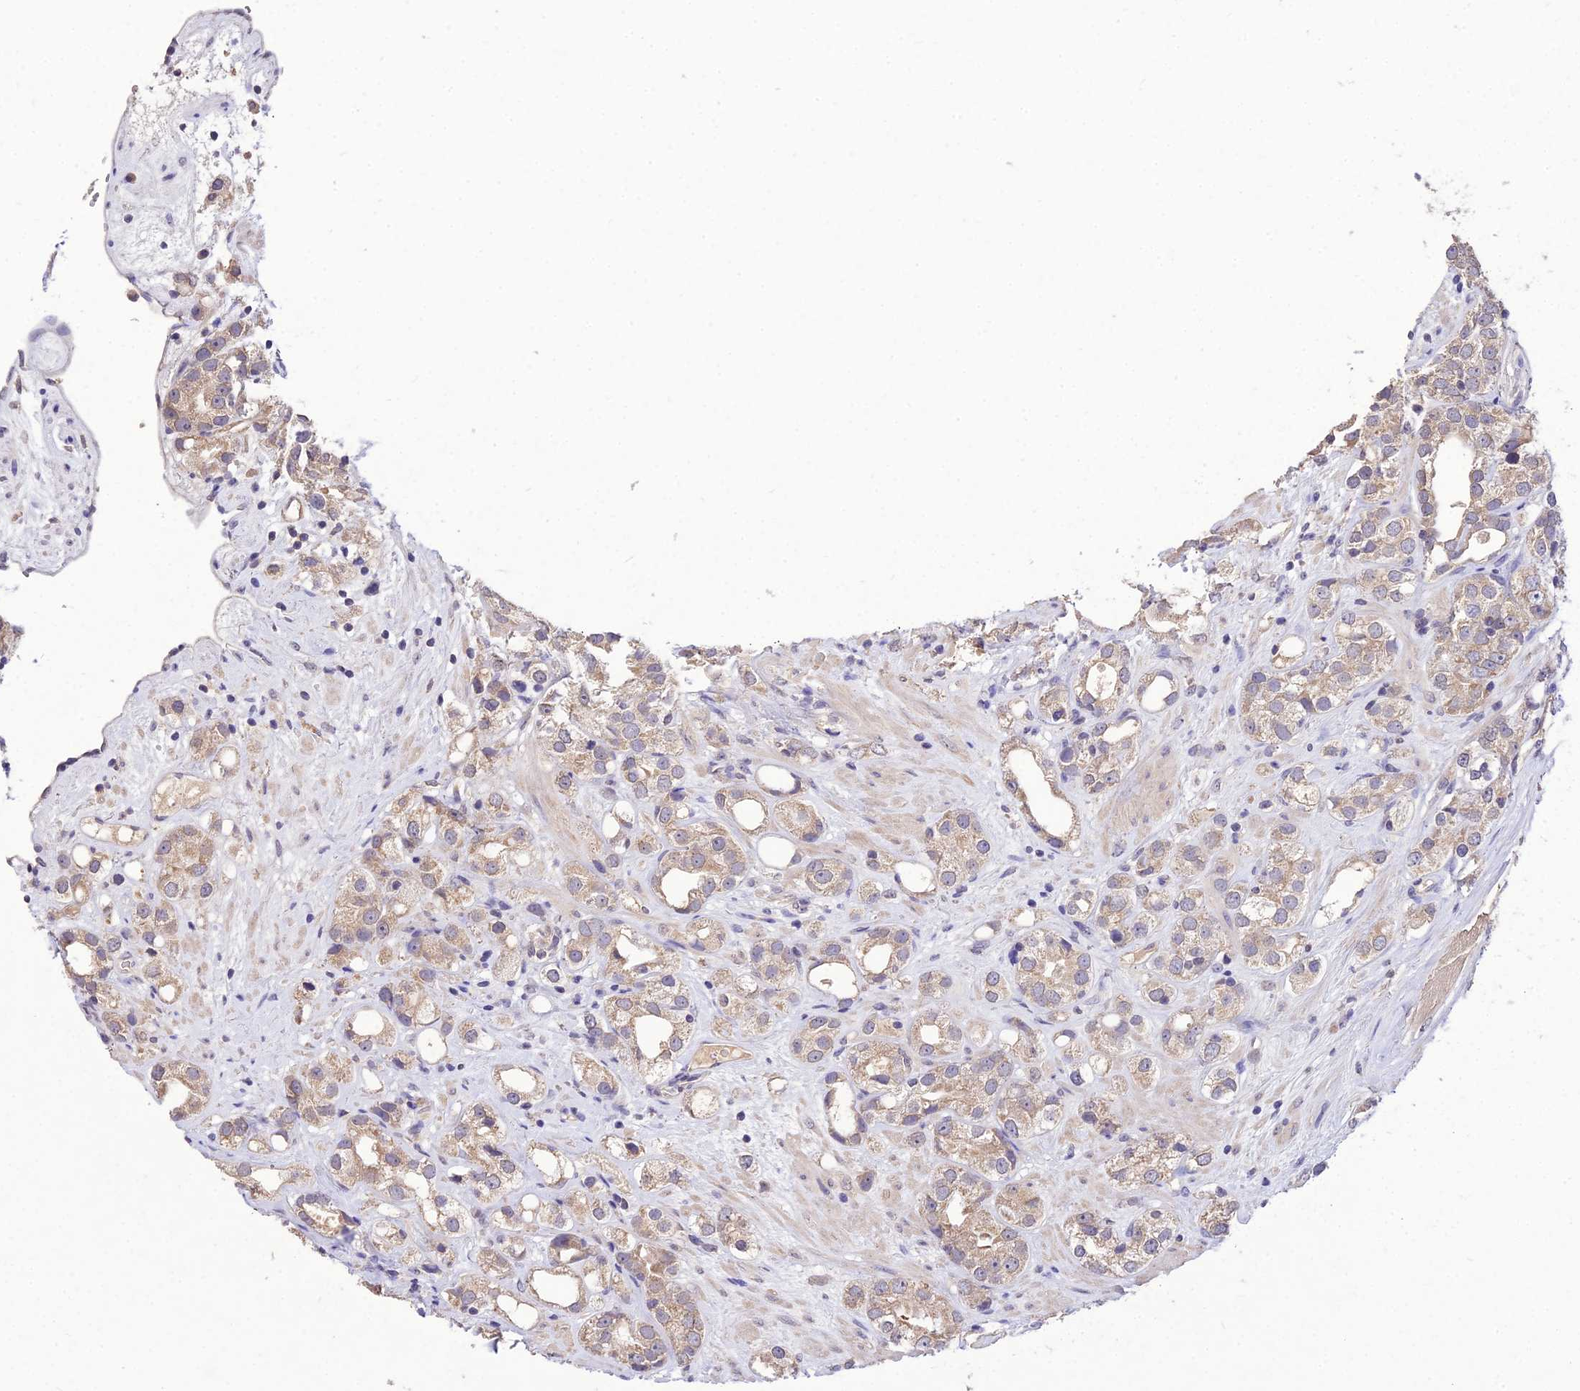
{"staining": {"intensity": "moderate", "quantity": ">75%", "location": "cytoplasmic/membranous"}, "tissue": "prostate cancer", "cell_type": "Tumor cells", "image_type": "cancer", "snomed": [{"axis": "morphology", "description": "Adenocarcinoma, NOS"}, {"axis": "topography", "description": "Prostate"}], "caption": "A micrograph of prostate cancer (adenocarcinoma) stained for a protein displays moderate cytoplasmic/membranous brown staining in tumor cells.", "gene": "PGK1", "patient": {"sex": "male", "age": 79}}